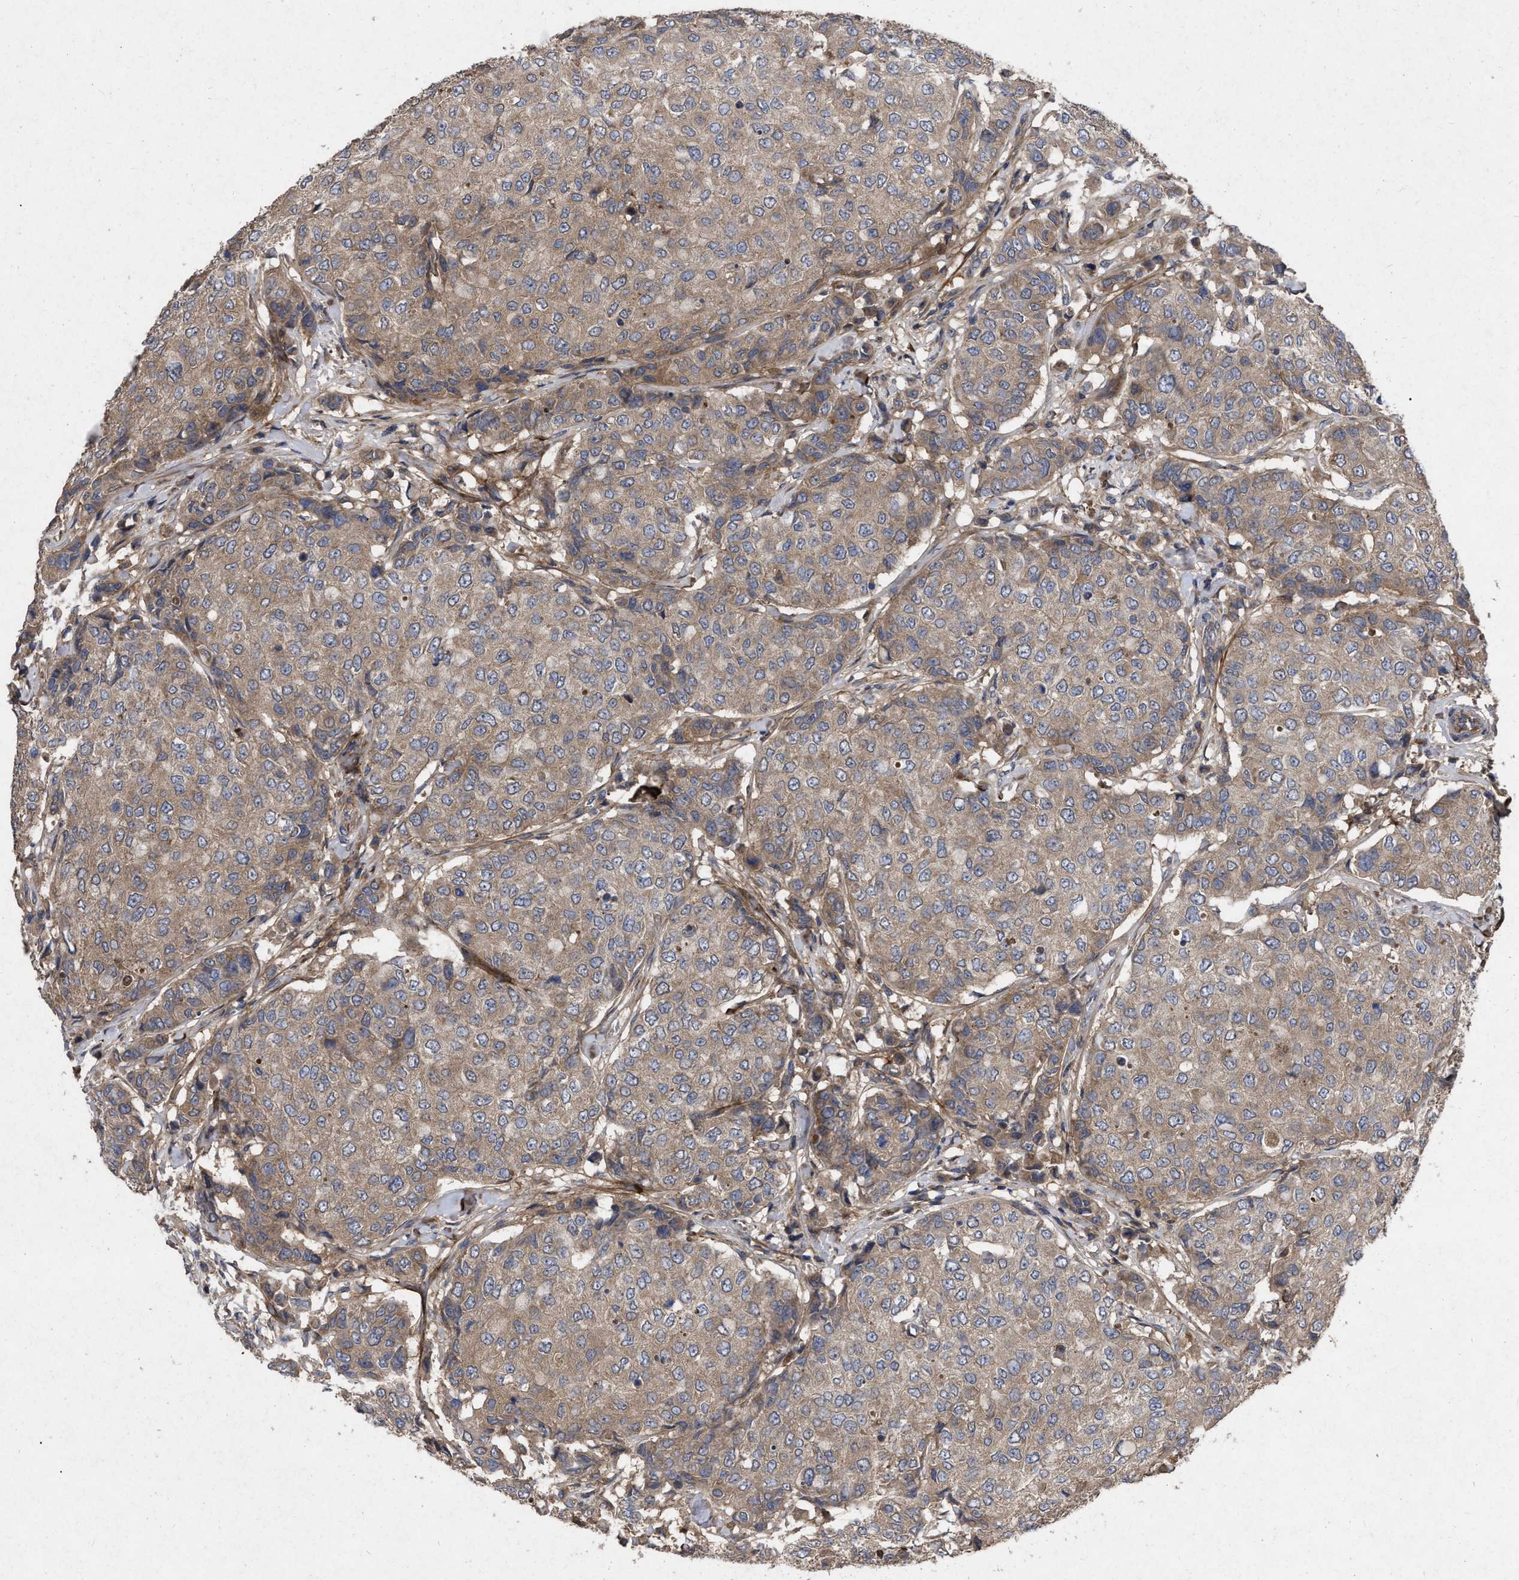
{"staining": {"intensity": "moderate", "quantity": ">75%", "location": "cytoplasmic/membranous"}, "tissue": "breast cancer", "cell_type": "Tumor cells", "image_type": "cancer", "snomed": [{"axis": "morphology", "description": "Duct carcinoma"}, {"axis": "topography", "description": "Breast"}], "caption": "Human breast infiltrating ductal carcinoma stained for a protein (brown) reveals moderate cytoplasmic/membranous positive positivity in about >75% of tumor cells.", "gene": "CDKN2C", "patient": {"sex": "female", "age": 27}}